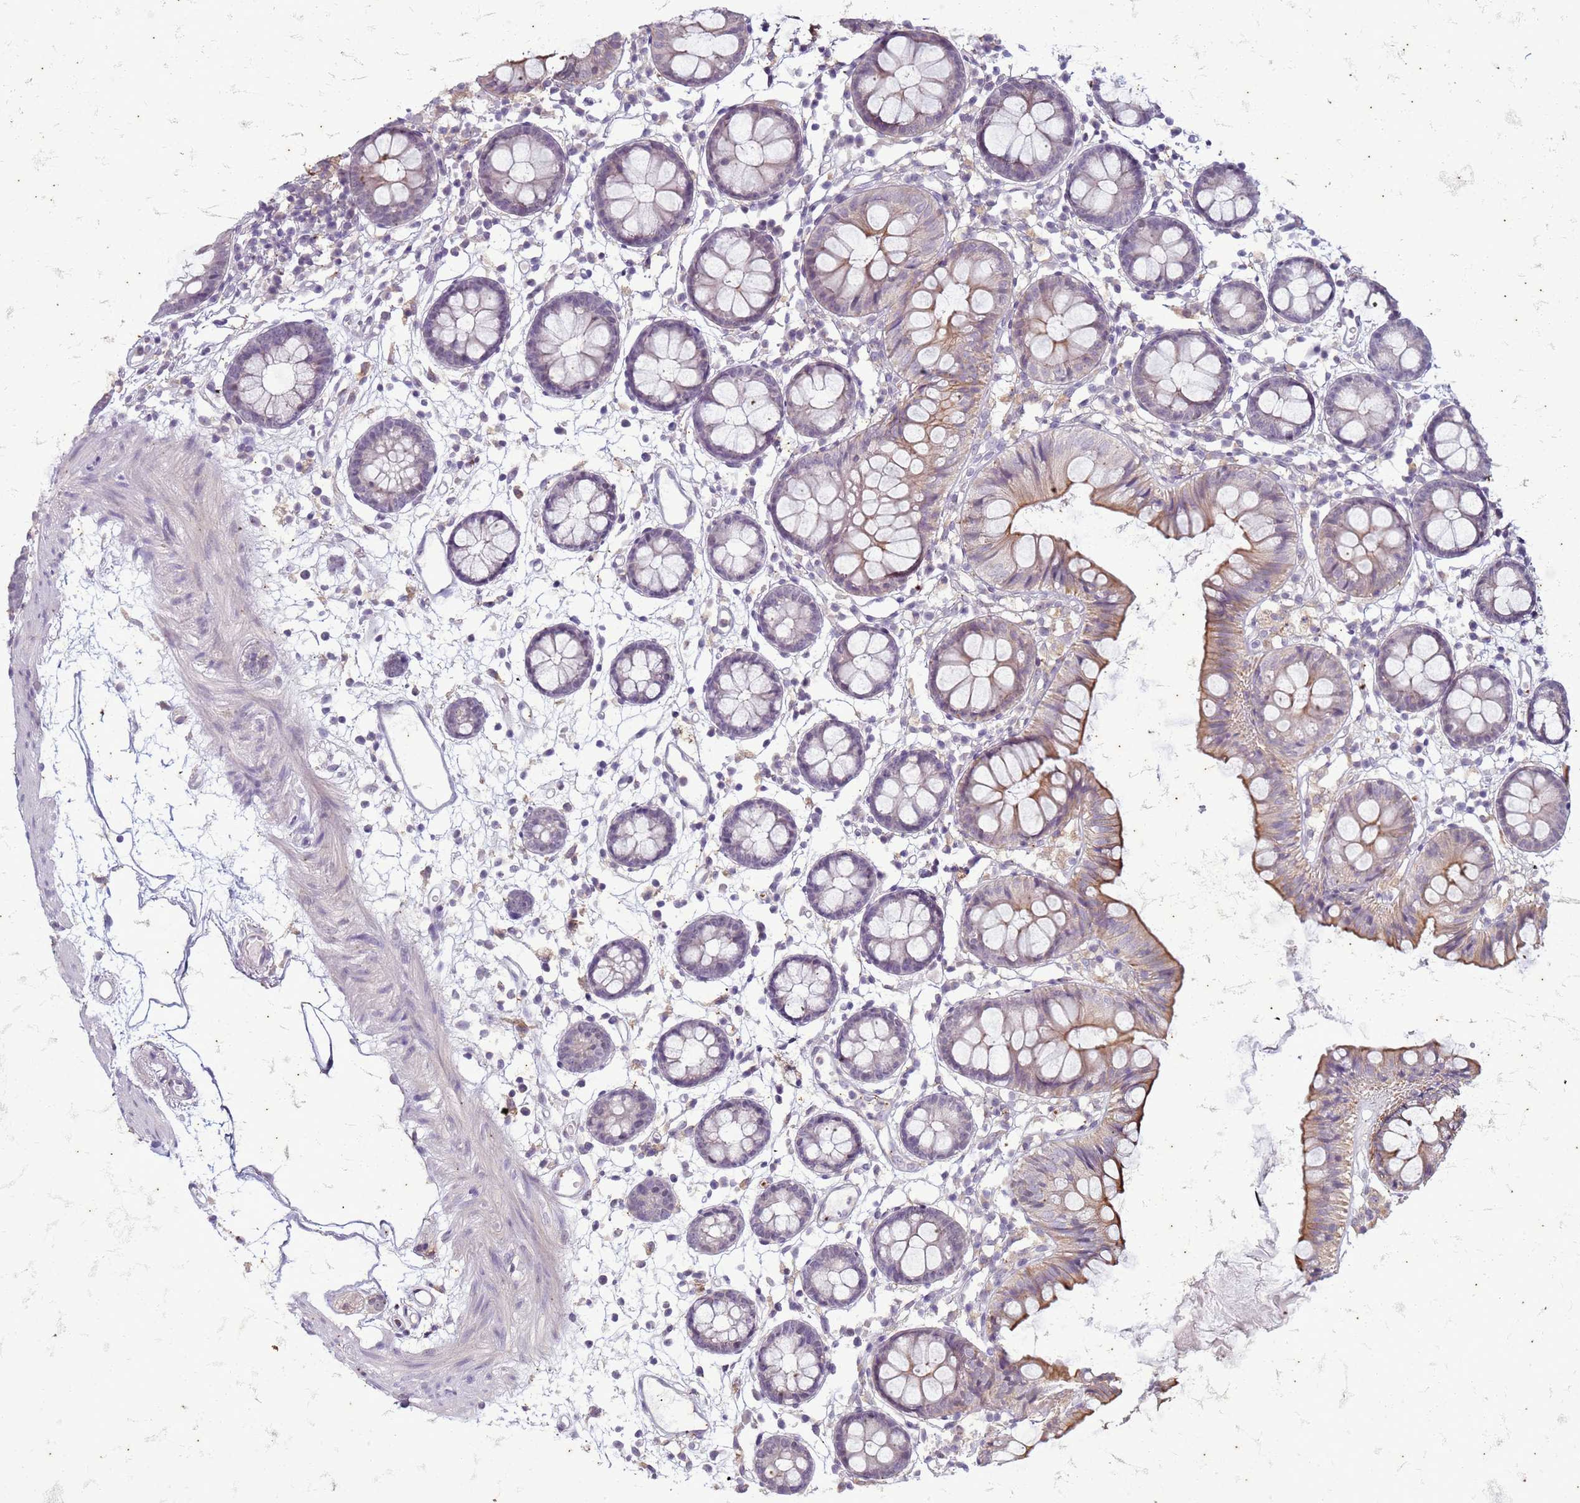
{"staining": {"intensity": "weak", "quantity": "<25%", "location": "cytoplasmic/membranous"}, "tissue": "colon", "cell_type": "Endothelial cells", "image_type": "normal", "snomed": [{"axis": "morphology", "description": "Normal tissue, NOS"}, {"axis": "topography", "description": "Colon"}], "caption": "A micrograph of colon stained for a protein displays no brown staining in endothelial cells.", "gene": "SLC15A3", "patient": {"sex": "female", "age": 84}}